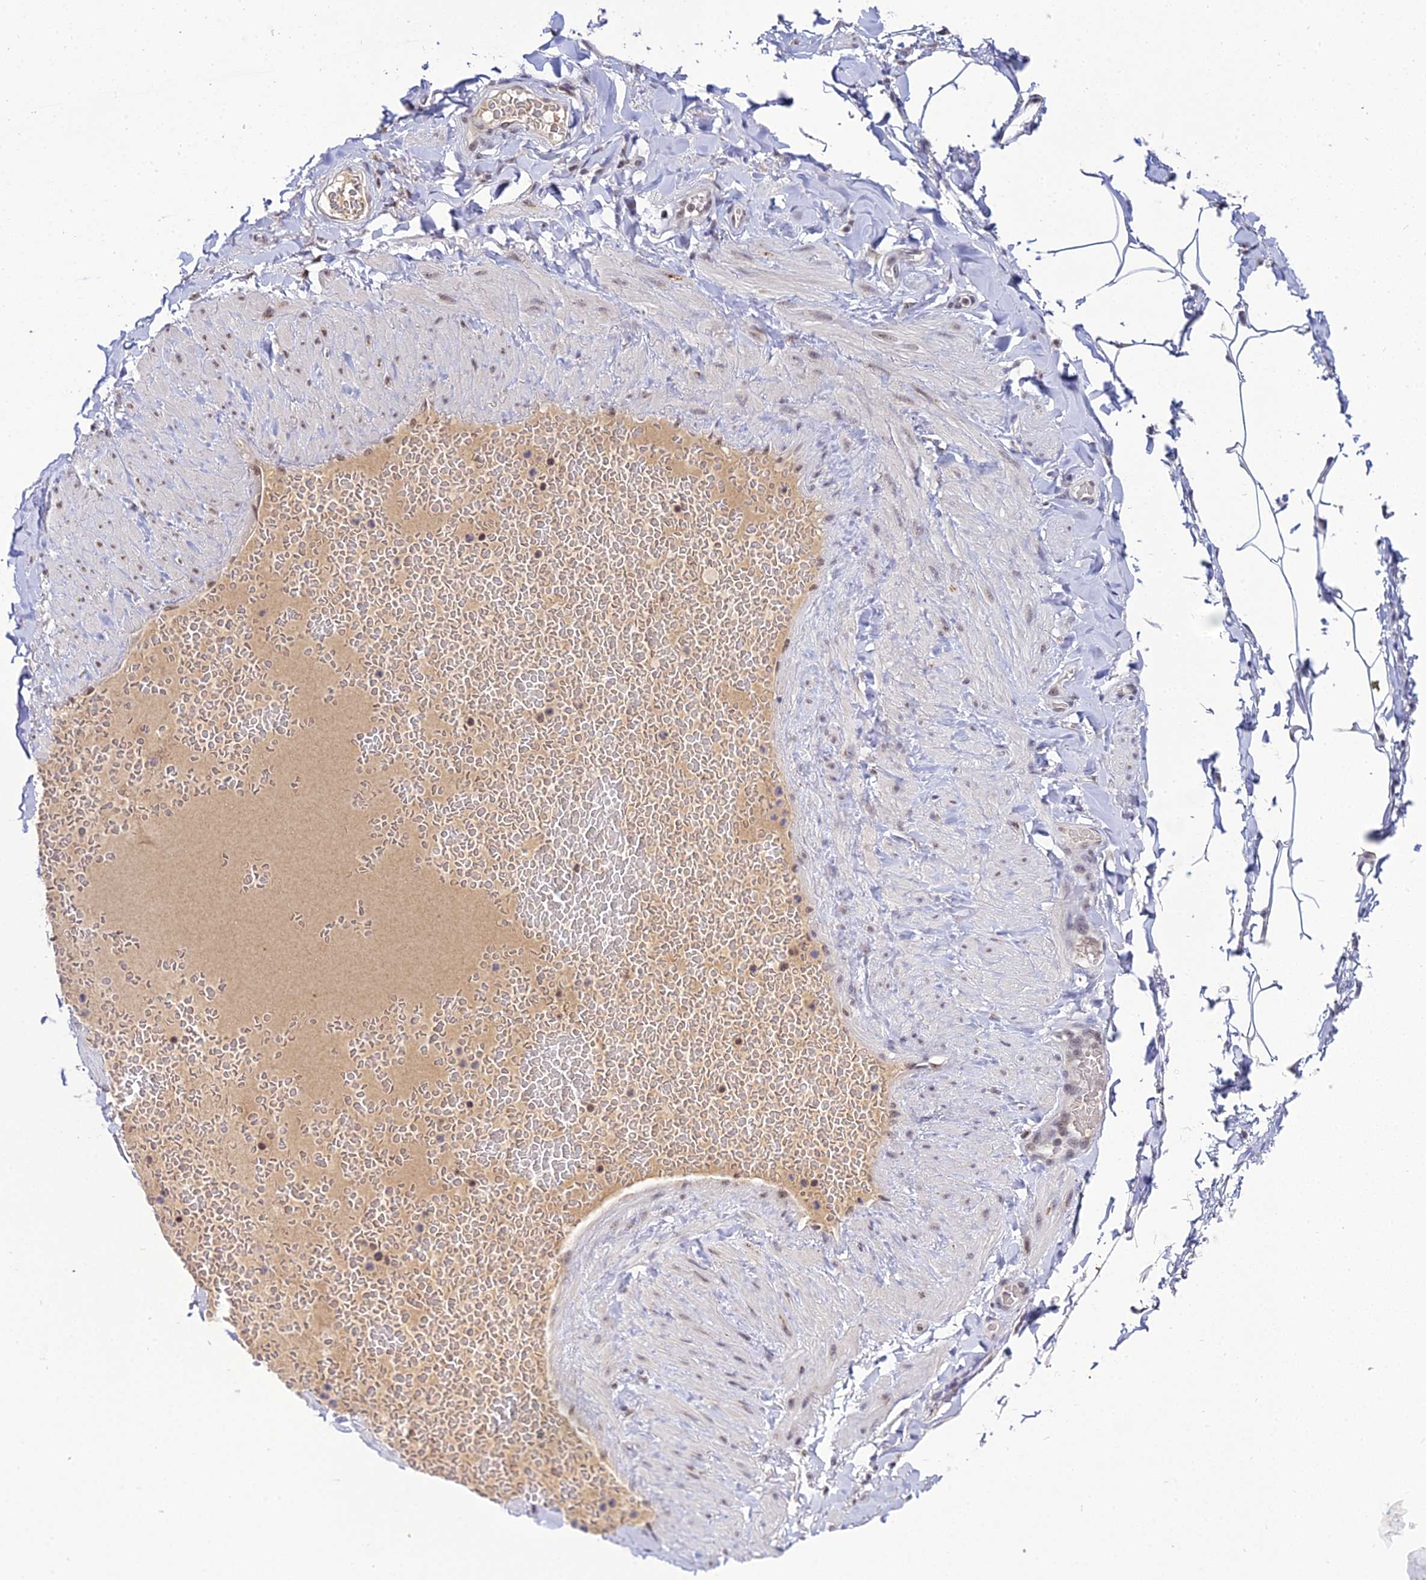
{"staining": {"intensity": "negative", "quantity": "none", "location": "none"}, "tissue": "adipose tissue", "cell_type": "Adipocytes", "image_type": "normal", "snomed": [{"axis": "morphology", "description": "Normal tissue, NOS"}, {"axis": "topography", "description": "Soft tissue"}, {"axis": "topography", "description": "Vascular tissue"}], "caption": "Normal adipose tissue was stained to show a protein in brown. There is no significant staining in adipocytes. The staining was performed using DAB to visualize the protein expression in brown, while the nuclei were stained in blue with hematoxylin (Magnification: 20x).", "gene": "EXOSC3", "patient": {"sex": "male", "age": 54}}